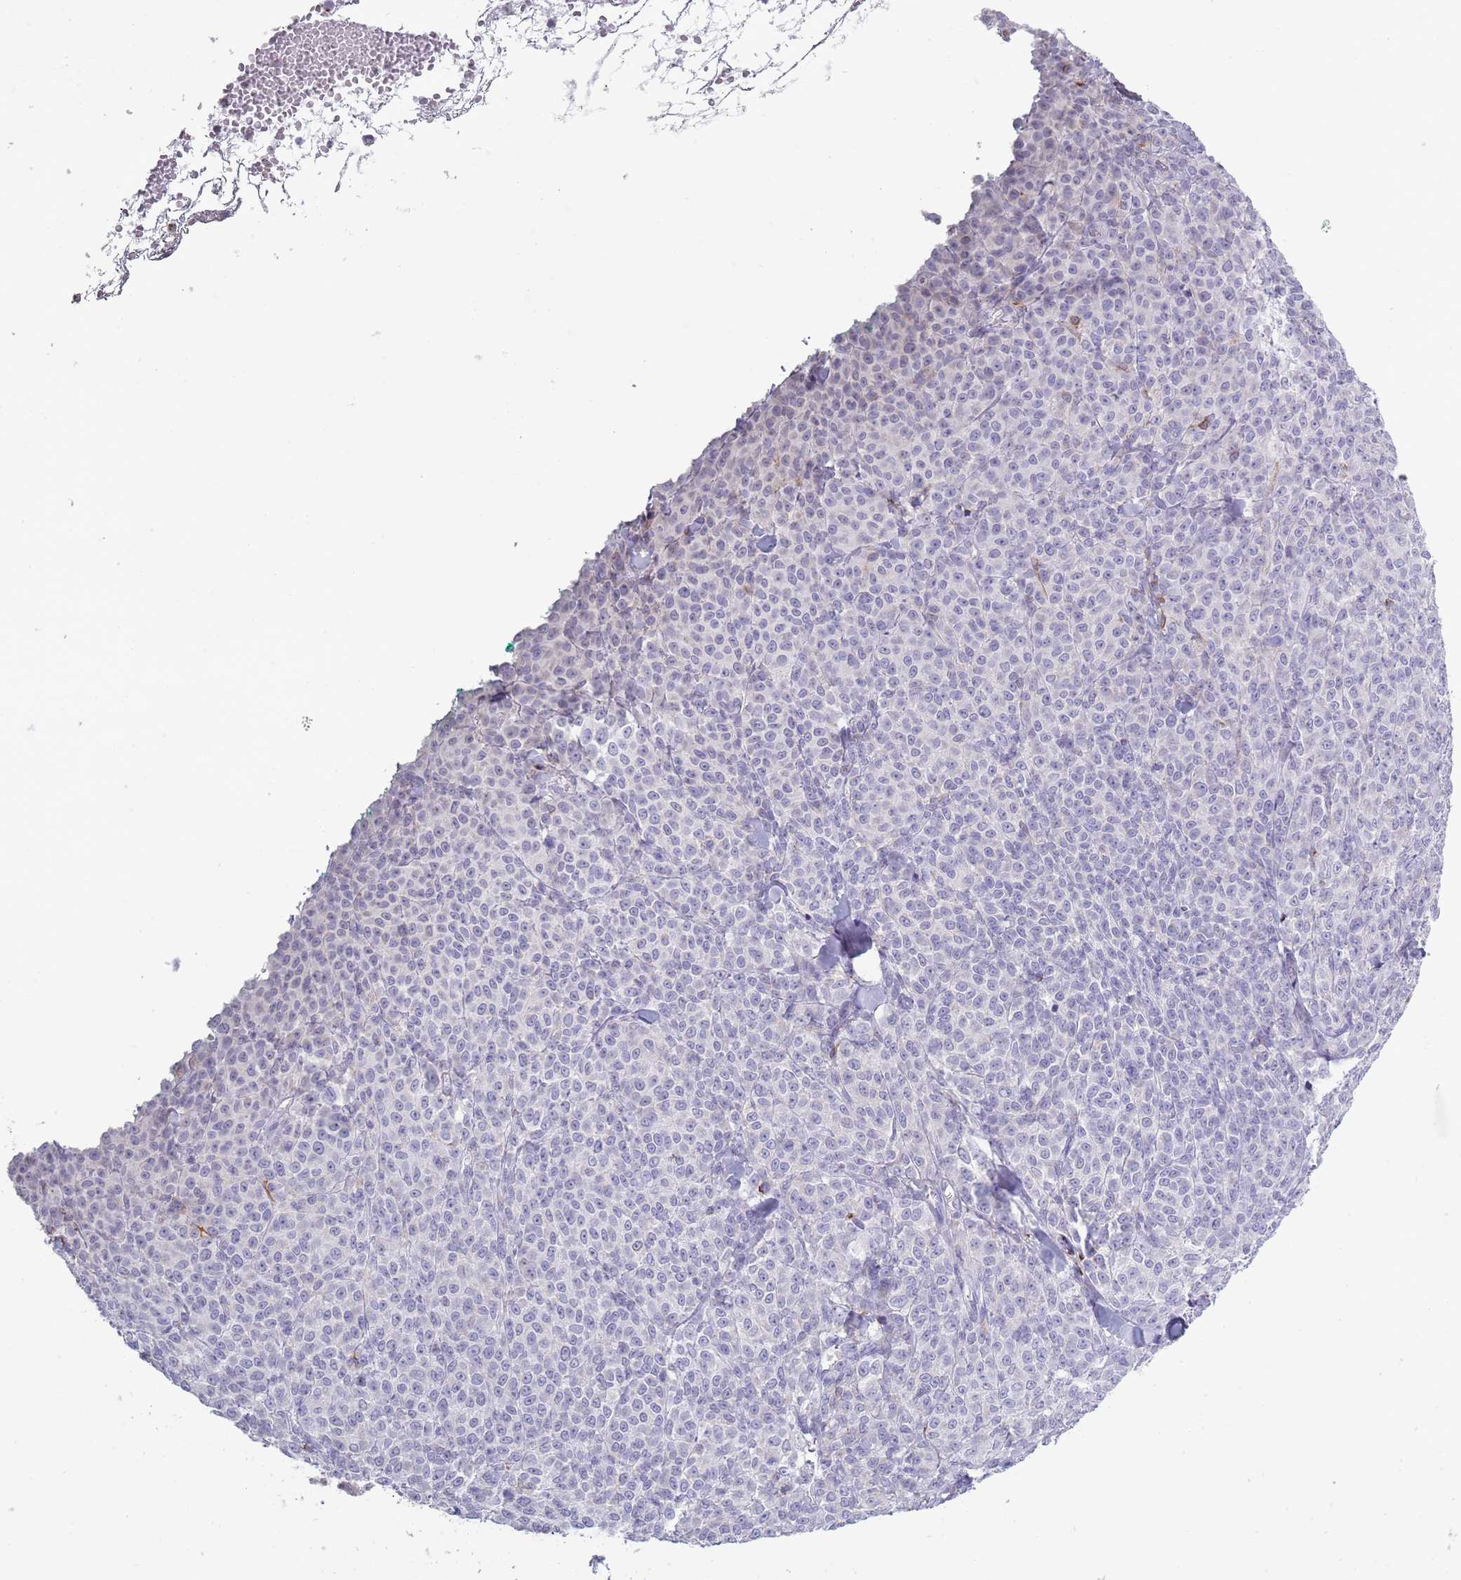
{"staining": {"intensity": "negative", "quantity": "none", "location": "none"}, "tissue": "melanoma", "cell_type": "Tumor cells", "image_type": "cancer", "snomed": [{"axis": "morphology", "description": "Normal tissue, NOS"}, {"axis": "morphology", "description": "Malignant melanoma, NOS"}, {"axis": "topography", "description": "Skin"}], "caption": "IHC photomicrograph of neoplastic tissue: human malignant melanoma stained with DAB reveals no significant protein staining in tumor cells.", "gene": "ACSBG1", "patient": {"sex": "female", "age": 34}}